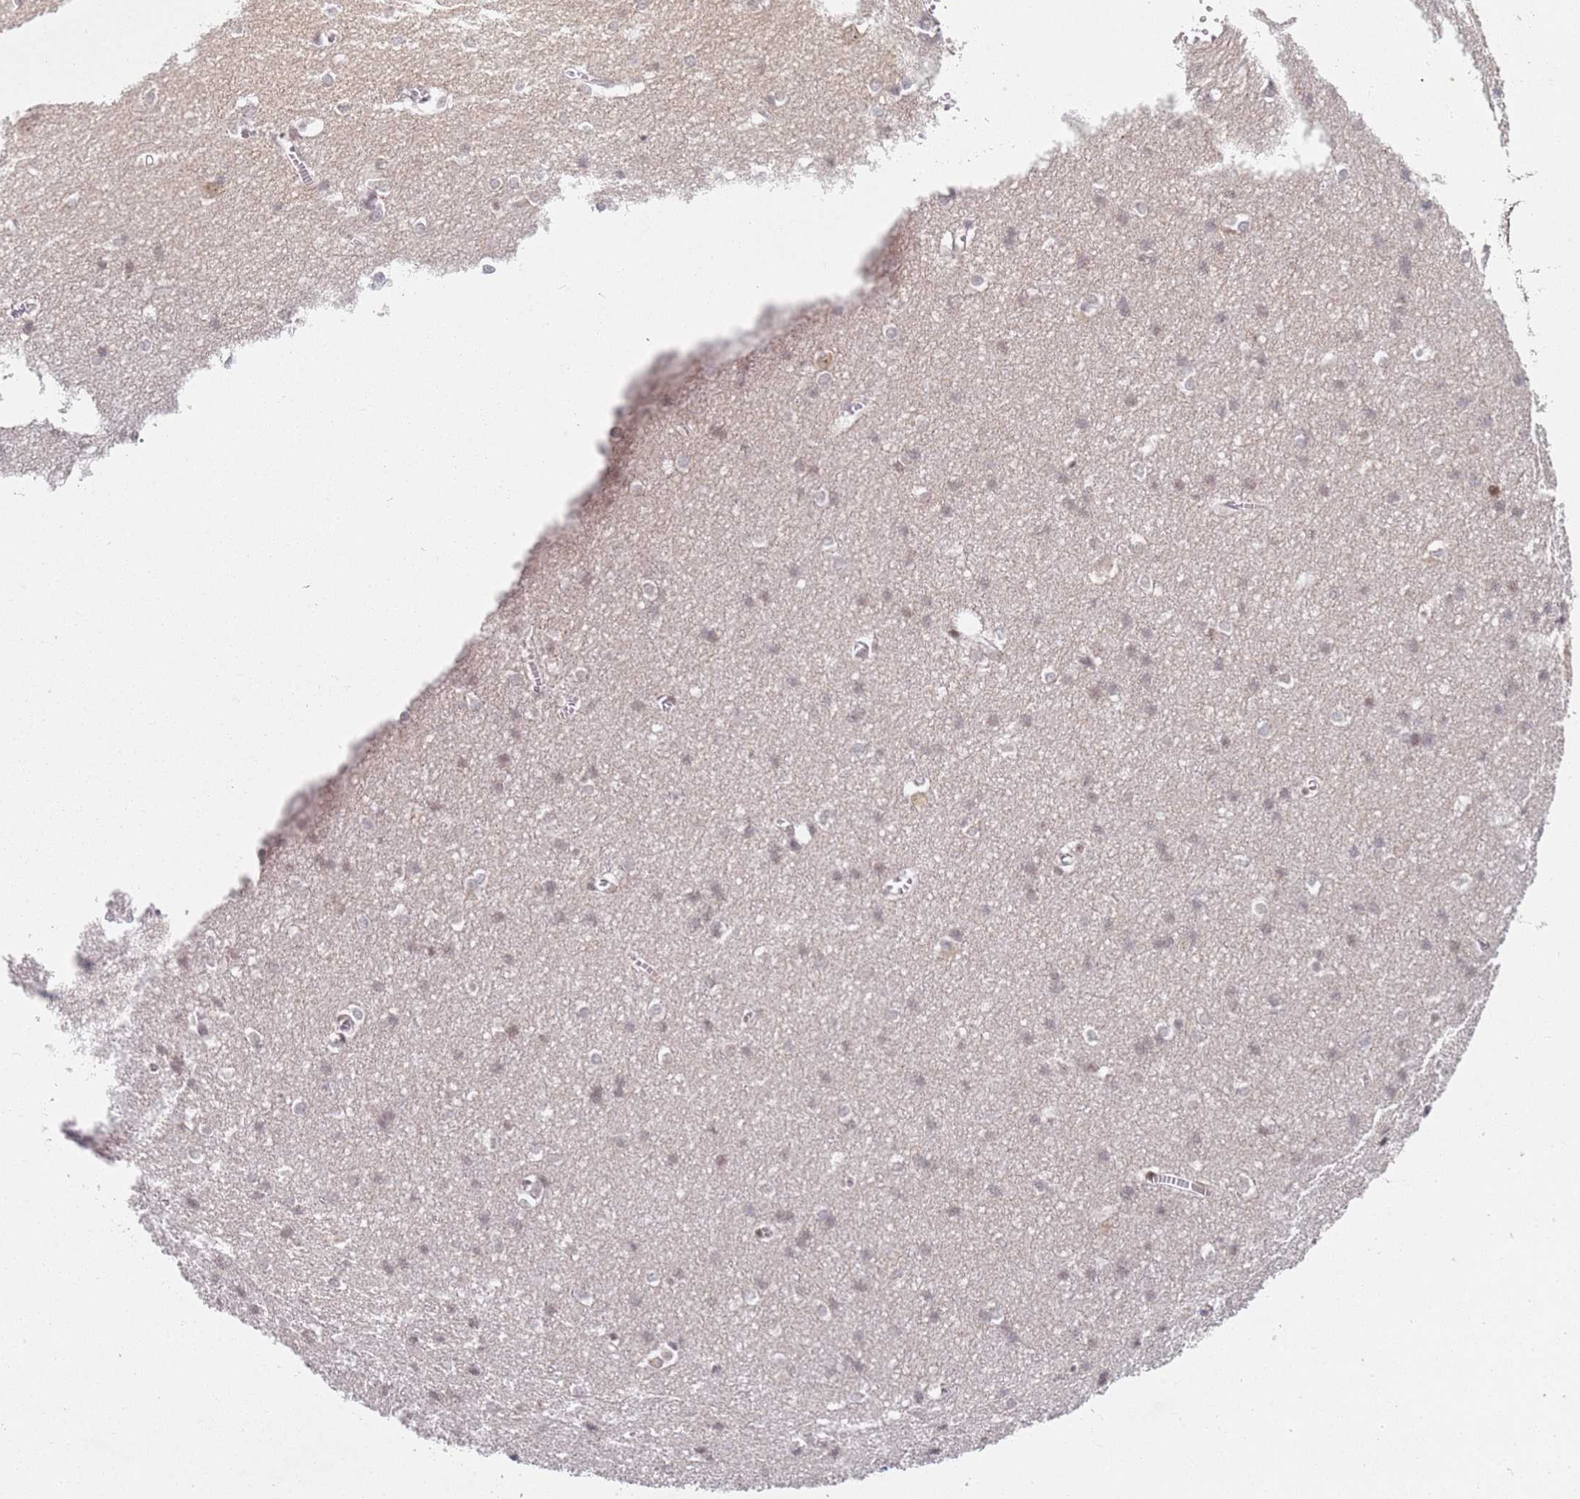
{"staining": {"intensity": "weak", "quantity": "25%-75%", "location": "nuclear"}, "tissue": "cerebral cortex", "cell_type": "Endothelial cells", "image_type": "normal", "snomed": [{"axis": "morphology", "description": "Normal tissue, NOS"}, {"axis": "topography", "description": "Cerebral cortex"}], "caption": "Human cerebral cortex stained for a protein (brown) reveals weak nuclear positive expression in approximately 25%-75% of endothelial cells.", "gene": "ATF6B", "patient": {"sex": "male", "age": 37}}